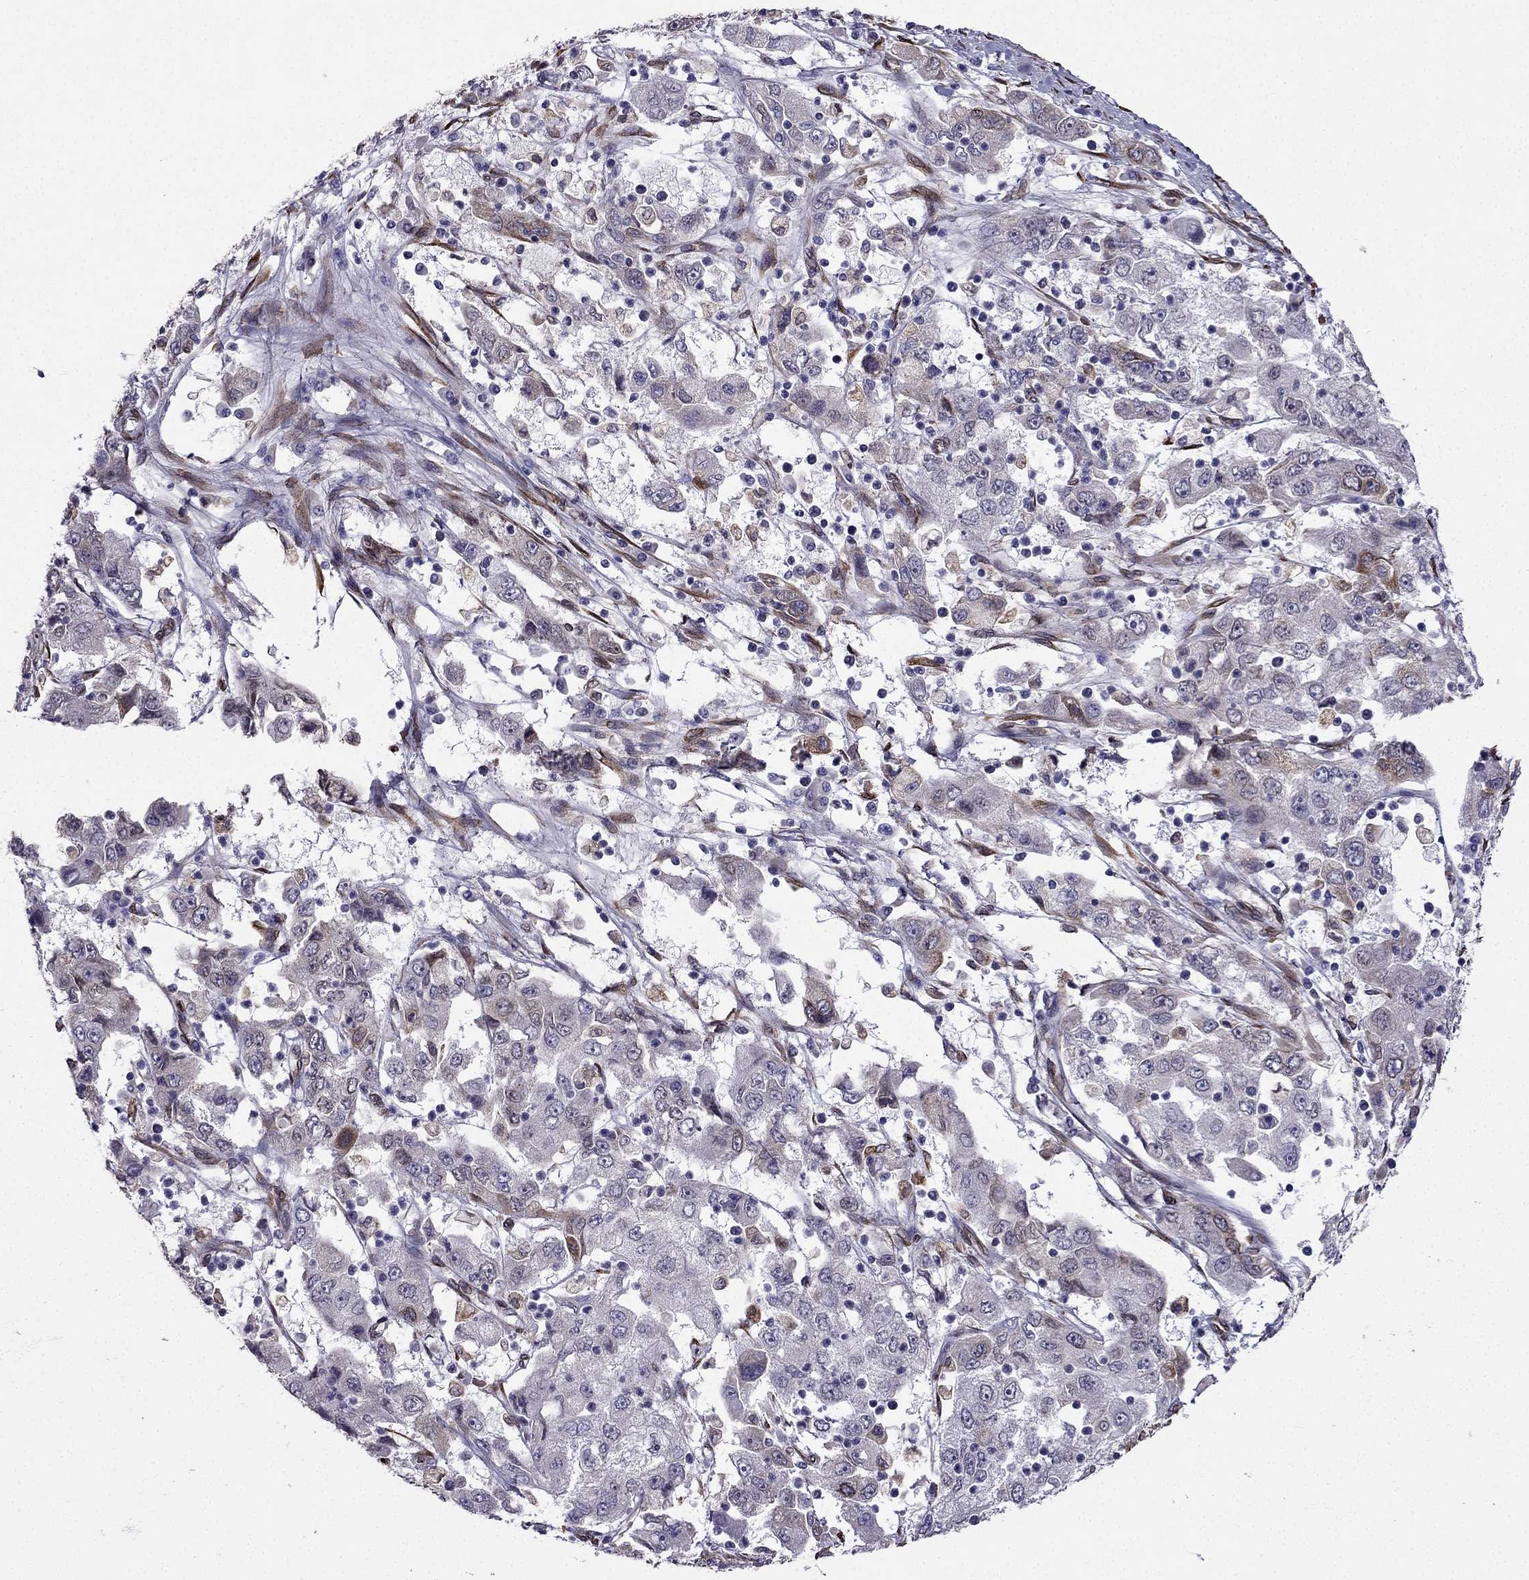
{"staining": {"intensity": "negative", "quantity": "none", "location": "none"}, "tissue": "cervical cancer", "cell_type": "Tumor cells", "image_type": "cancer", "snomed": [{"axis": "morphology", "description": "Squamous cell carcinoma, NOS"}, {"axis": "topography", "description": "Cervix"}], "caption": "Cervical squamous cell carcinoma was stained to show a protein in brown. There is no significant staining in tumor cells.", "gene": "IKBIP", "patient": {"sex": "female", "age": 36}}